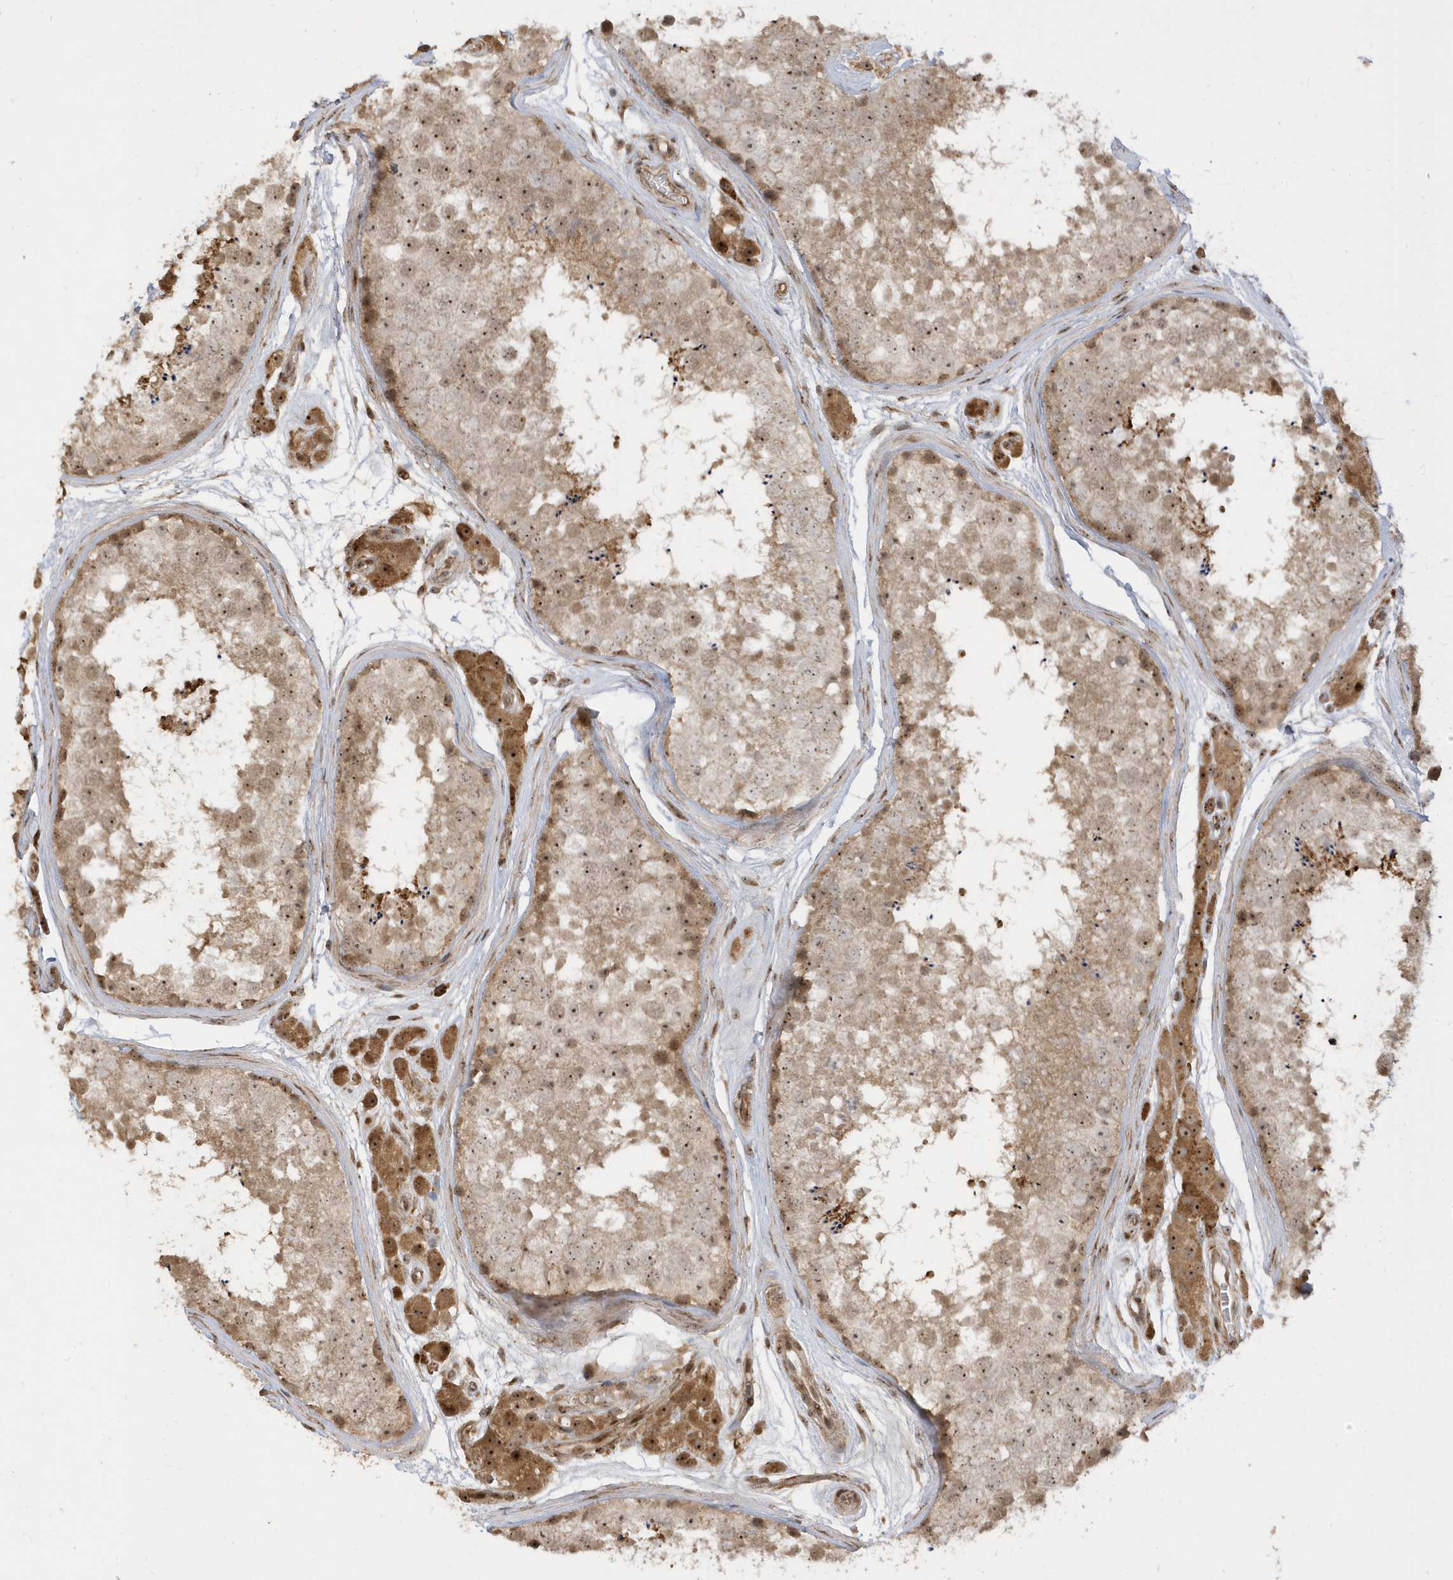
{"staining": {"intensity": "moderate", "quantity": ">75%", "location": "cytoplasmic/membranous,nuclear"}, "tissue": "testis", "cell_type": "Cells in seminiferous ducts", "image_type": "normal", "snomed": [{"axis": "morphology", "description": "Normal tissue, NOS"}, {"axis": "topography", "description": "Testis"}], "caption": "Immunohistochemical staining of unremarkable human testis displays moderate cytoplasmic/membranous,nuclear protein positivity in about >75% of cells in seminiferous ducts.", "gene": "ECM2", "patient": {"sex": "male", "age": 56}}